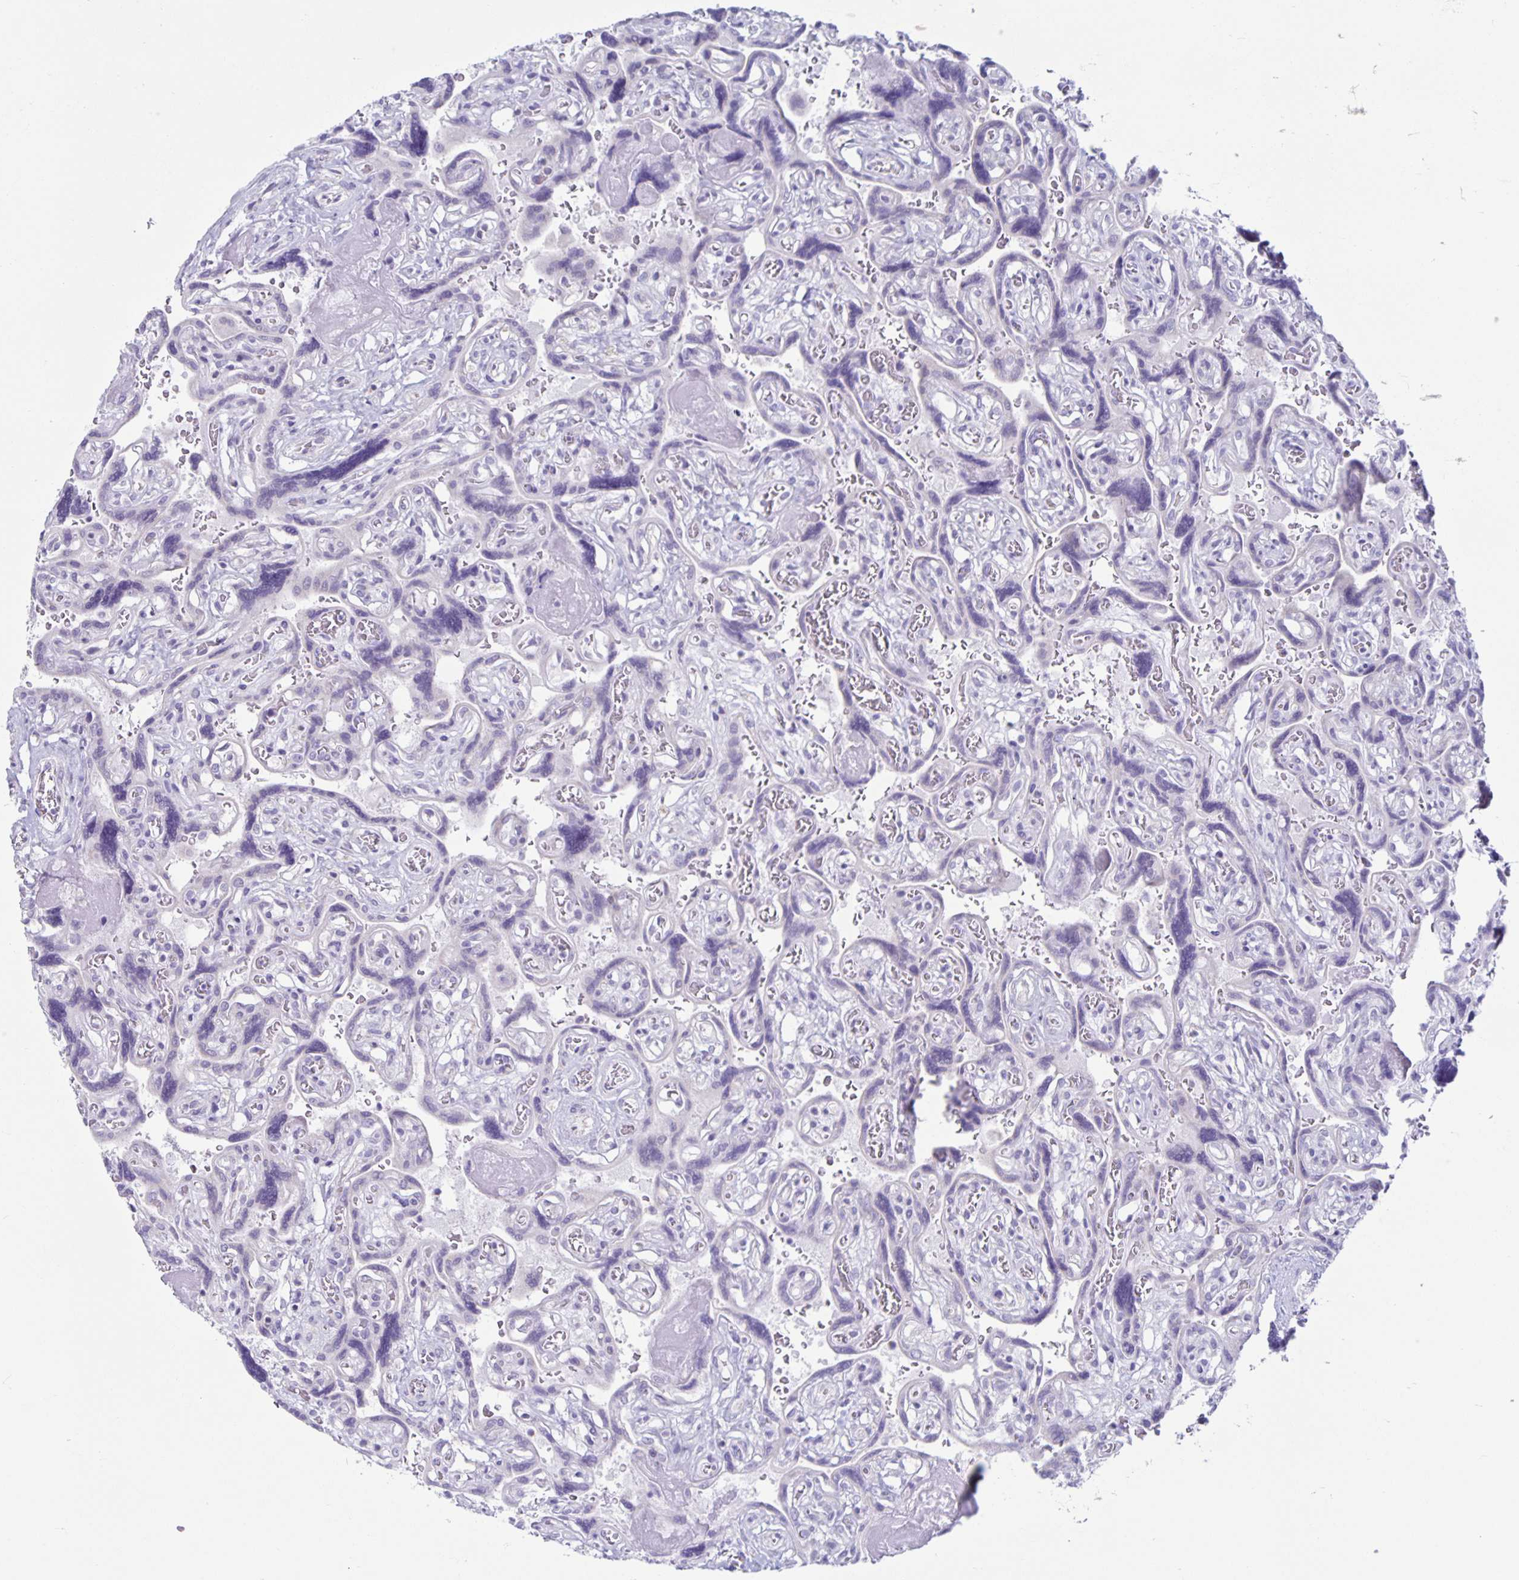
{"staining": {"intensity": "negative", "quantity": "none", "location": "none"}, "tissue": "placenta", "cell_type": "Decidual cells", "image_type": "normal", "snomed": [{"axis": "morphology", "description": "Normal tissue, NOS"}, {"axis": "topography", "description": "Placenta"}], "caption": "Immunohistochemistry photomicrograph of benign placenta: placenta stained with DAB (3,3'-diaminobenzidine) exhibits no significant protein staining in decidual cells.", "gene": "CT45A10", "patient": {"sex": "female", "age": 32}}